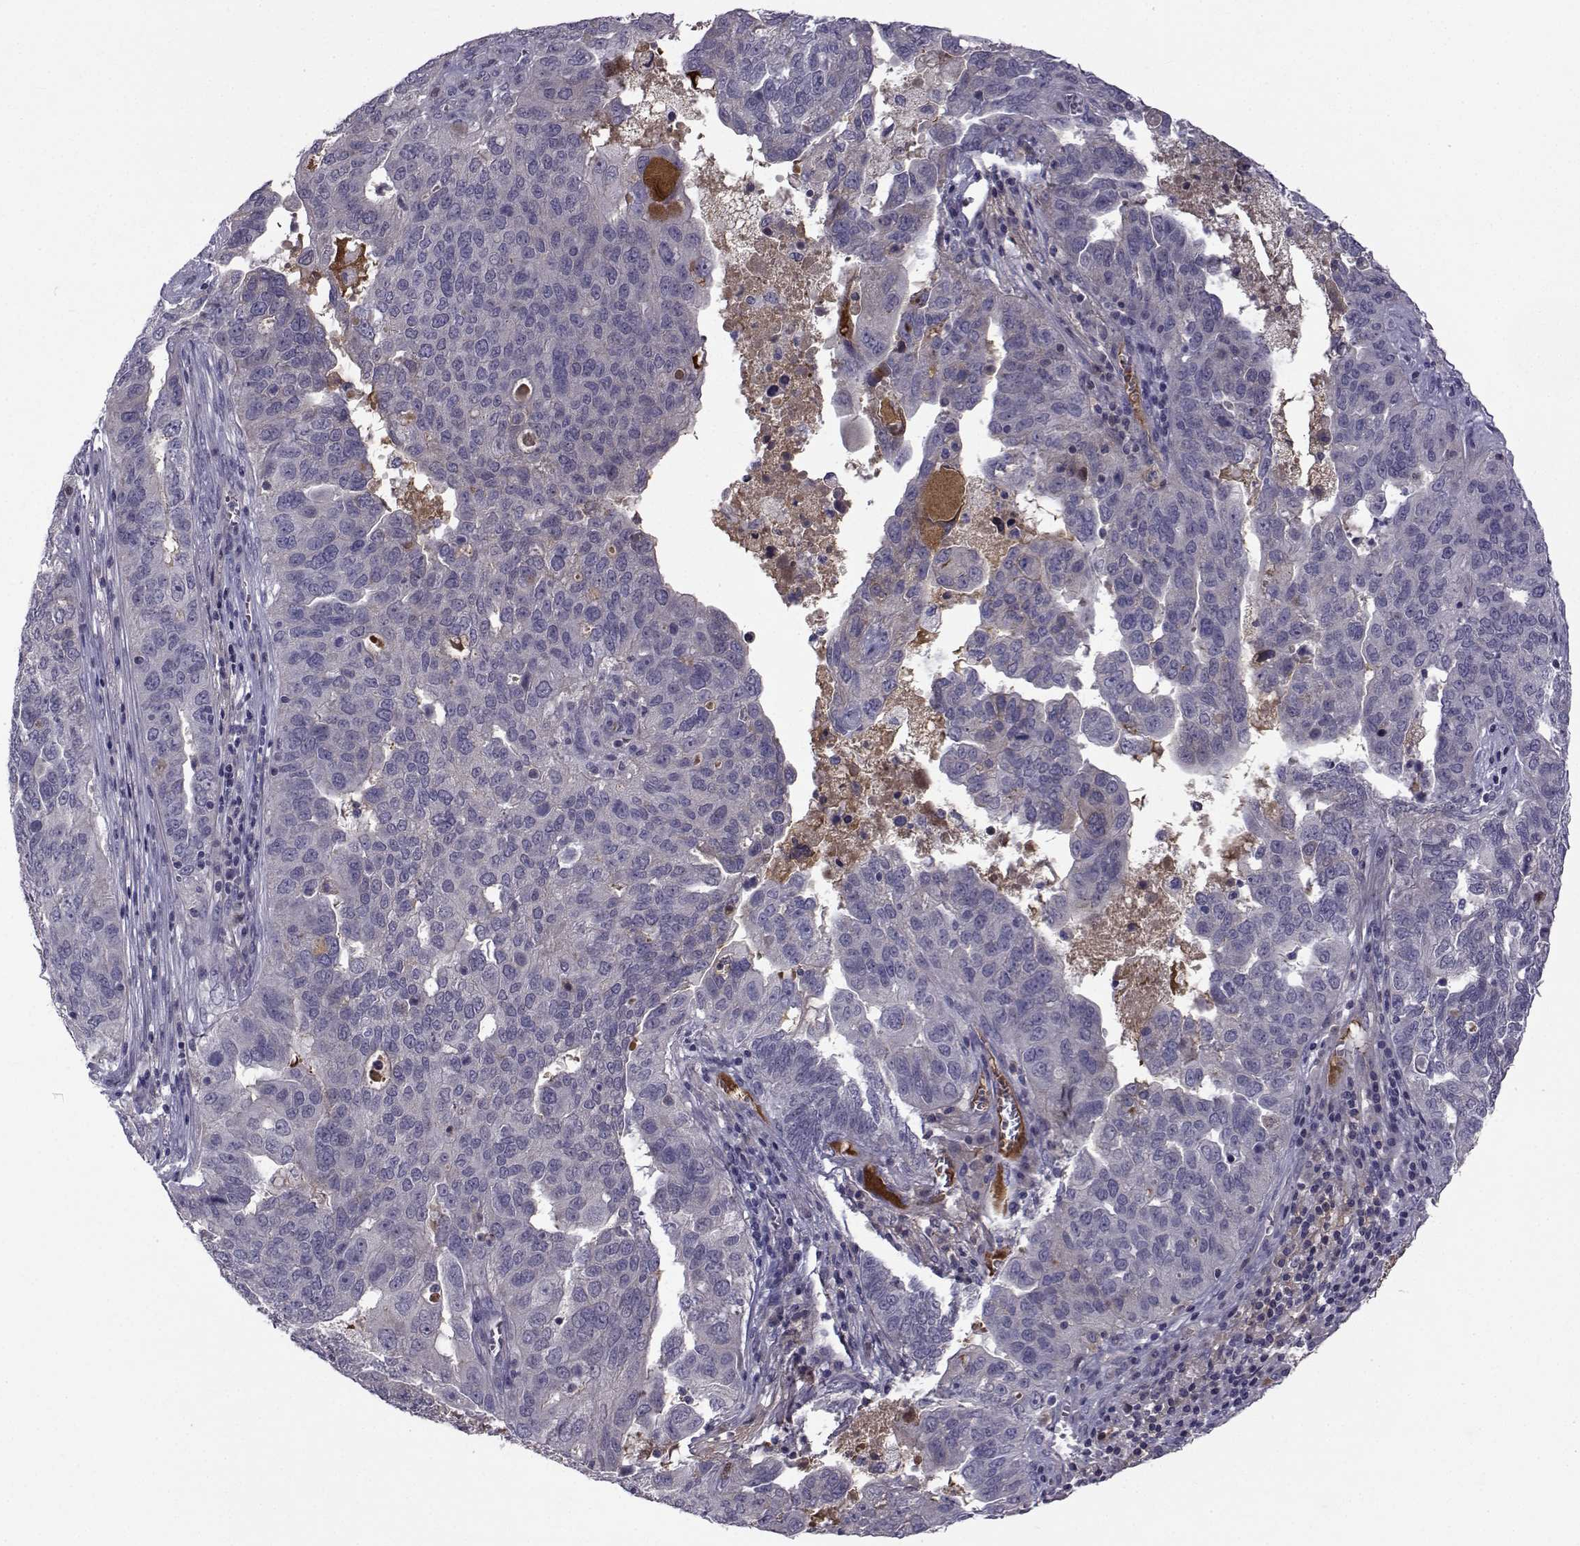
{"staining": {"intensity": "negative", "quantity": "none", "location": "none"}, "tissue": "ovarian cancer", "cell_type": "Tumor cells", "image_type": "cancer", "snomed": [{"axis": "morphology", "description": "Carcinoma, endometroid"}, {"axis": "topography", "description": "Soft tissue"}, {"axis": "topography", "description": "Ovary"}], "caption": "Tumor cells show no significant expression in endometroid carcinoma (ovarian).", "gene": "TNFRSF11B", "patient": {"sex": "female", "age": 52}}